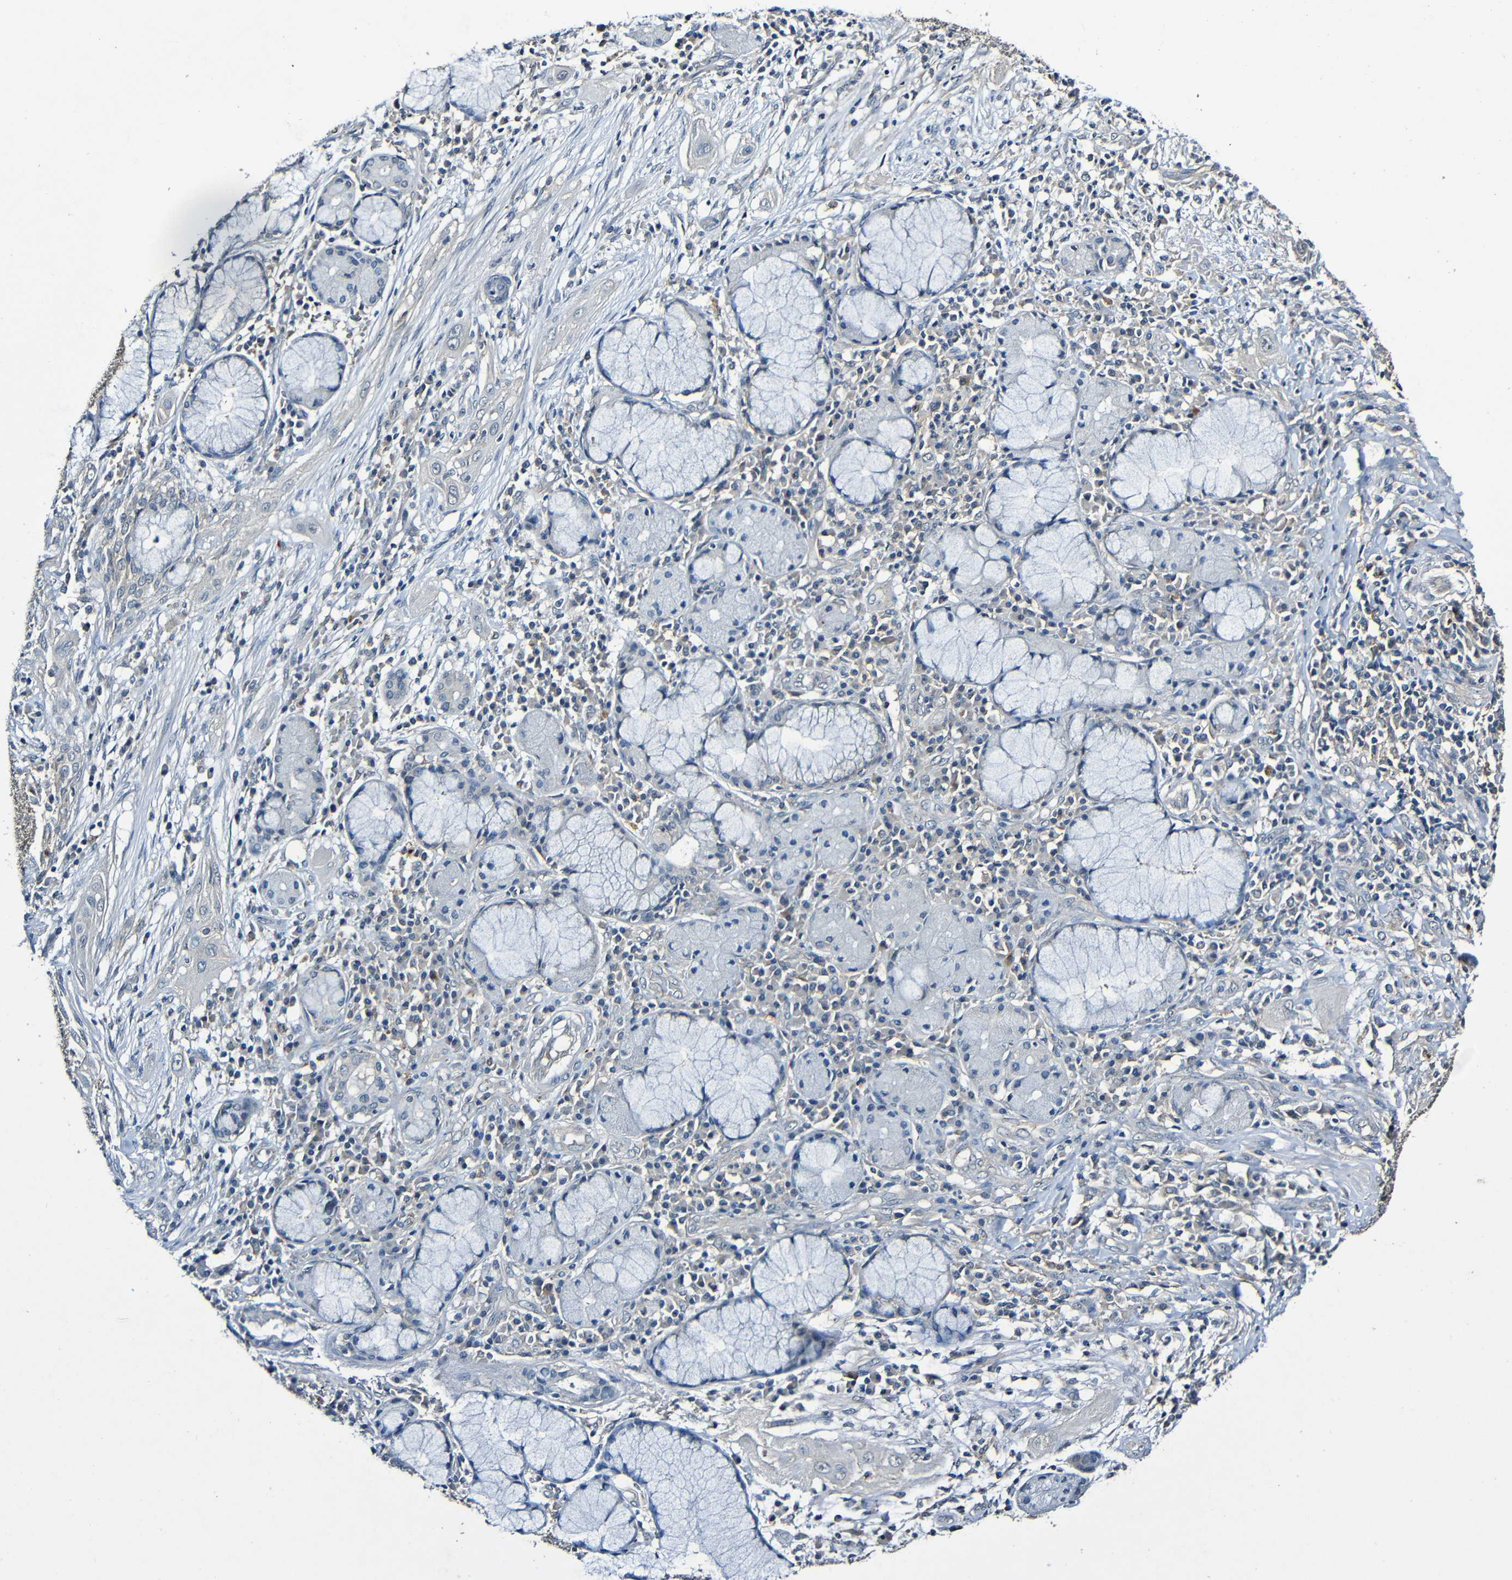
{"staining": {"intensity": "negative", "quantity": "none", "location": "none"}, "tissue": "lung cancer", "cell_type": "Tumor cells", "image_type": "cancer", "snomed": [{"axis": "morphology", "description": "Squamous cell carcinoma, NOS"}, {"axis": "topography", "description": "Lung"}], "caption": "This is an immunohistochemistry histopathology image of lung cancer (squamous cell carcinoma). There is no positivity in tumor cells.", "gene": "LRRC70", "patient": {"sex": "female", "age": 47}}